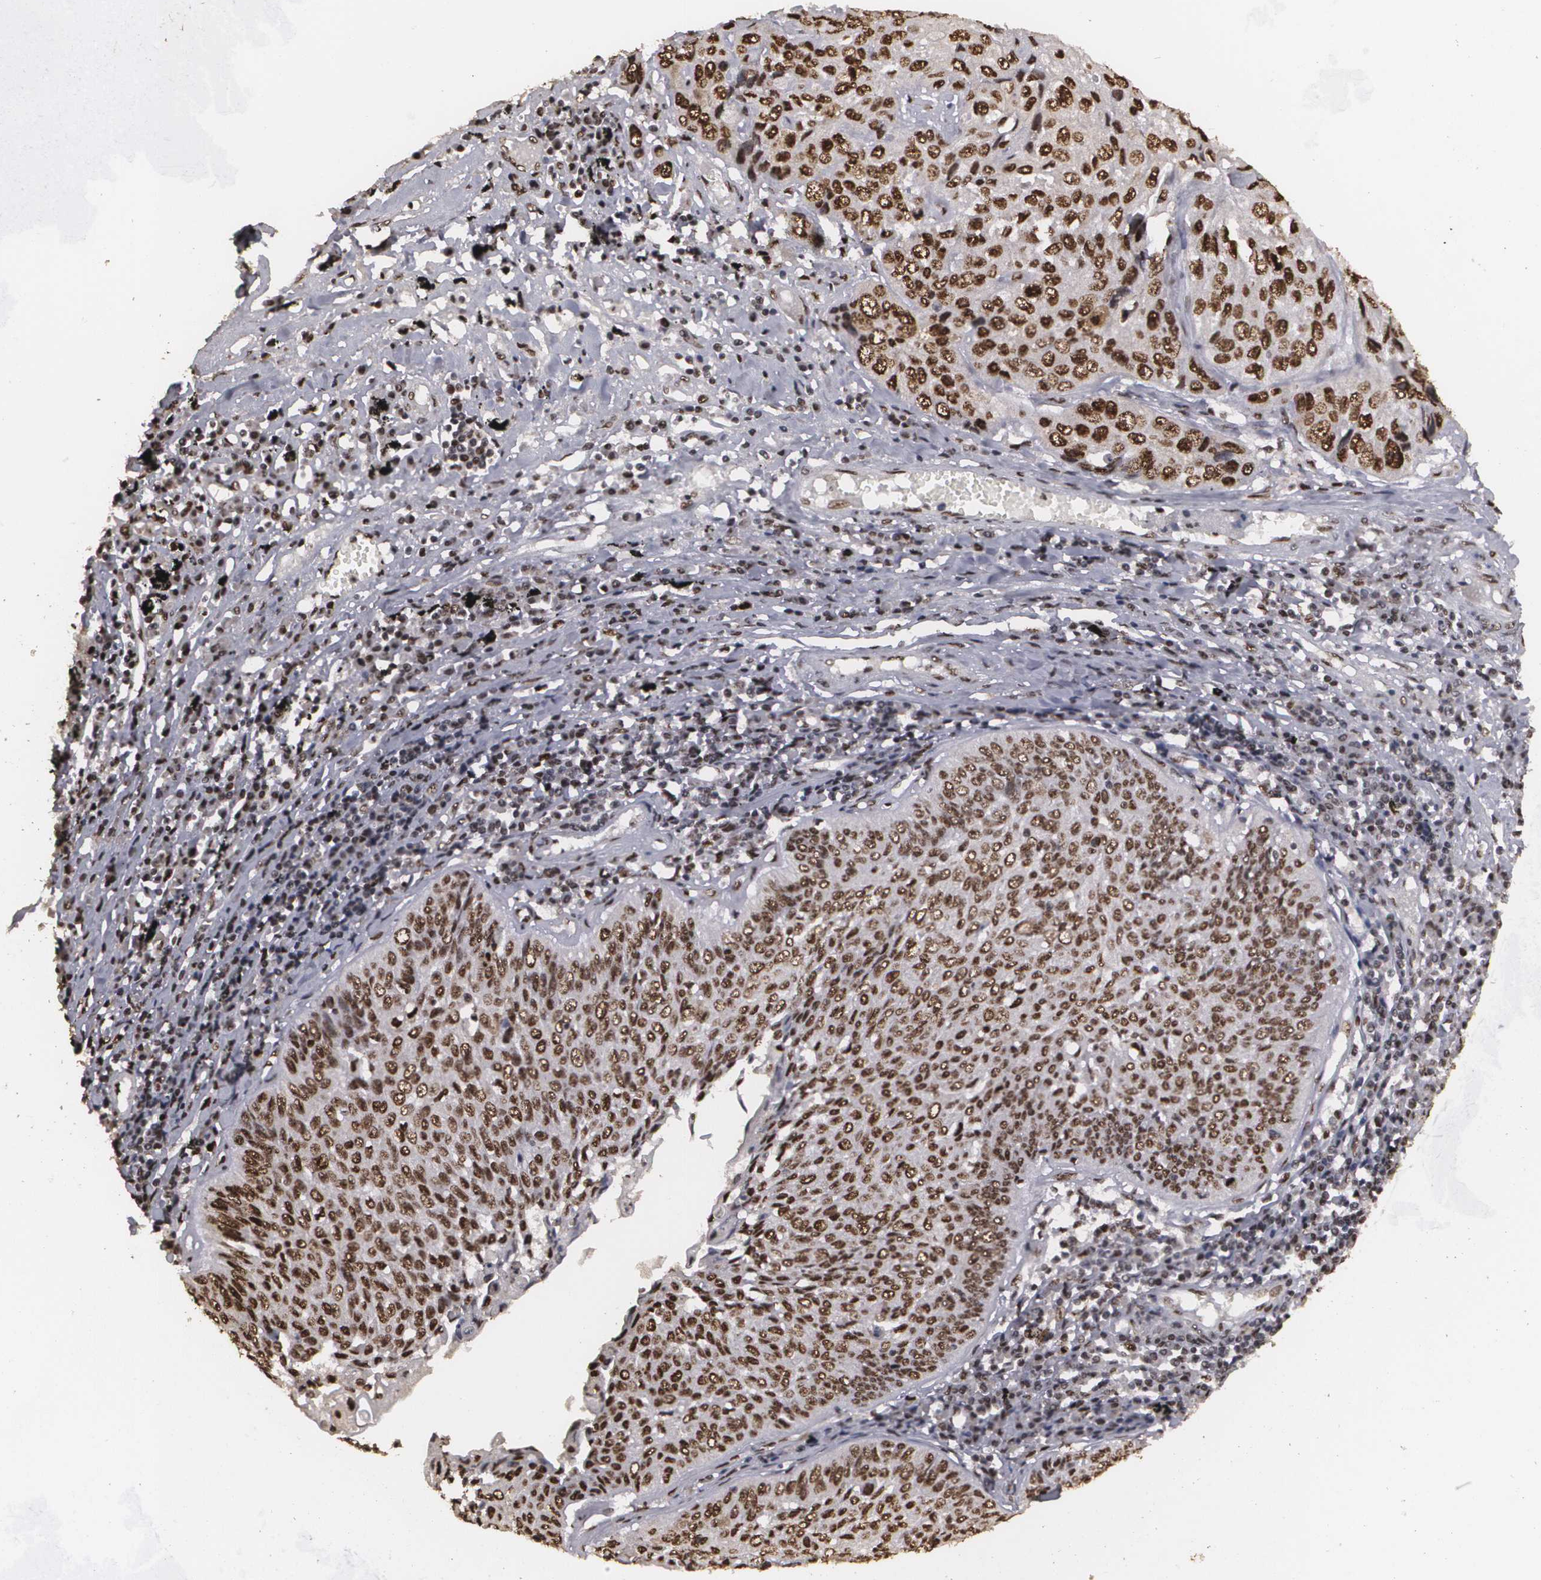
{"staining": {"intensity": "strong", "quantity": ">75%", "location": "nuclear"}, "tissue": "lung cancer", "cell_type": "Tumor cells", "image_type": "cancer", "snomed": [{"axis": "morphology", "description": "Adenocarcinoma, NOS"}, {"axis": "topography", "description": "Lung"}], "caption": "The image shows staining of lung cancer (adenocarcinoma), revealing strong nuclear protein staining (brown color) within tumor cells.", "gene": "RCOR1", "patient": {"sex": "male", "age": 60}}